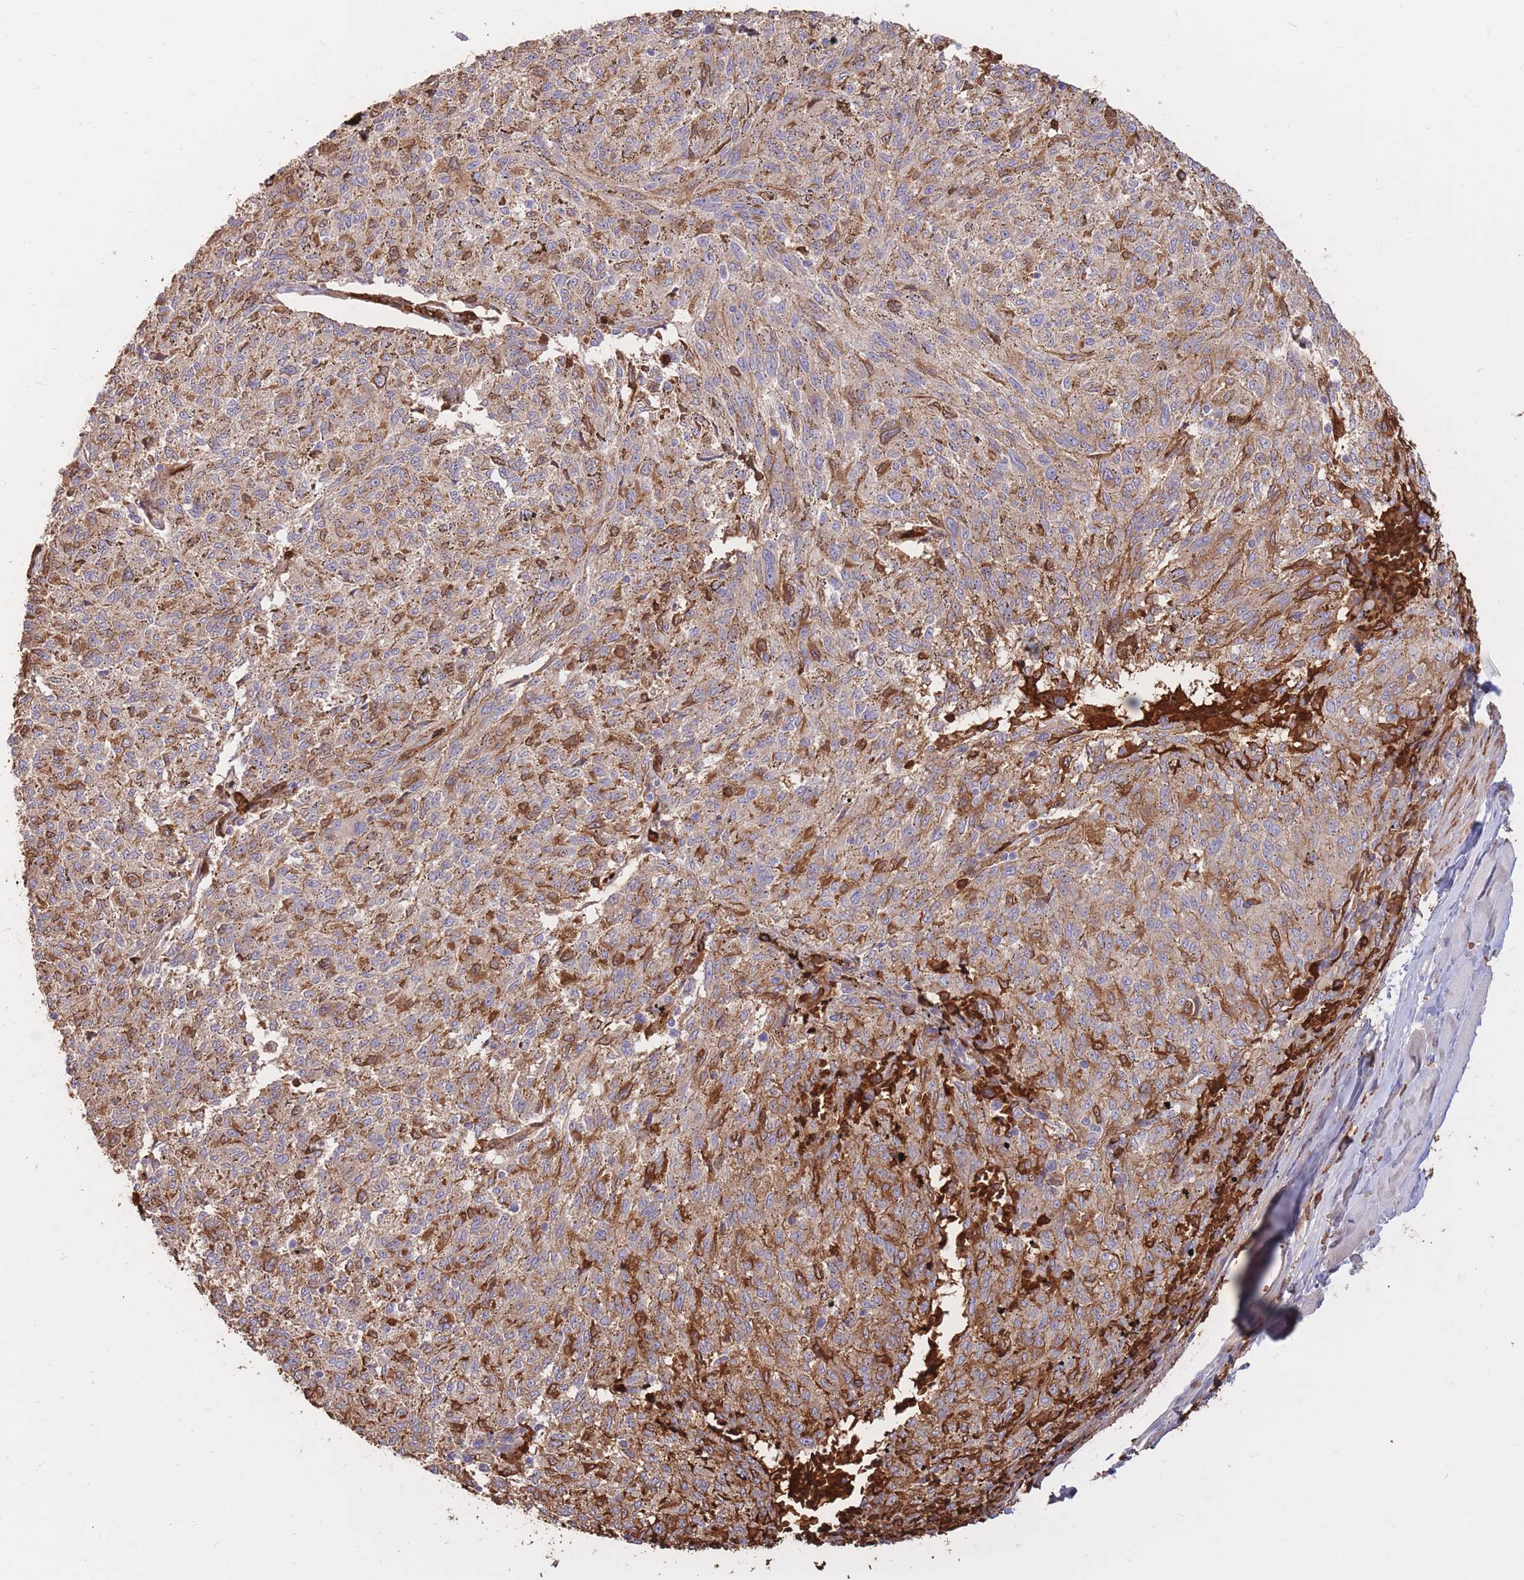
{"staining": {"intensity": "weak", "quantity": "25%-75%", "location": "cytoplasmic/membranous"}, "tissue": "melanoma", "cell_type": "Tumor cells", "image_type": "cancer", "snomed": [{"axis": "morphology", "description": "Malignant melanoma, NOS"}, {"axis": "topography", "description": "Skin"}], "caption": "This is an image of immunohistochemistry (IHC) staining of melanoma, which shows weak staining in the cytoplasmic/membranous of tumor cells.", "gene": "ATP10D", "patient": {"sex": "female", "age": 72}}